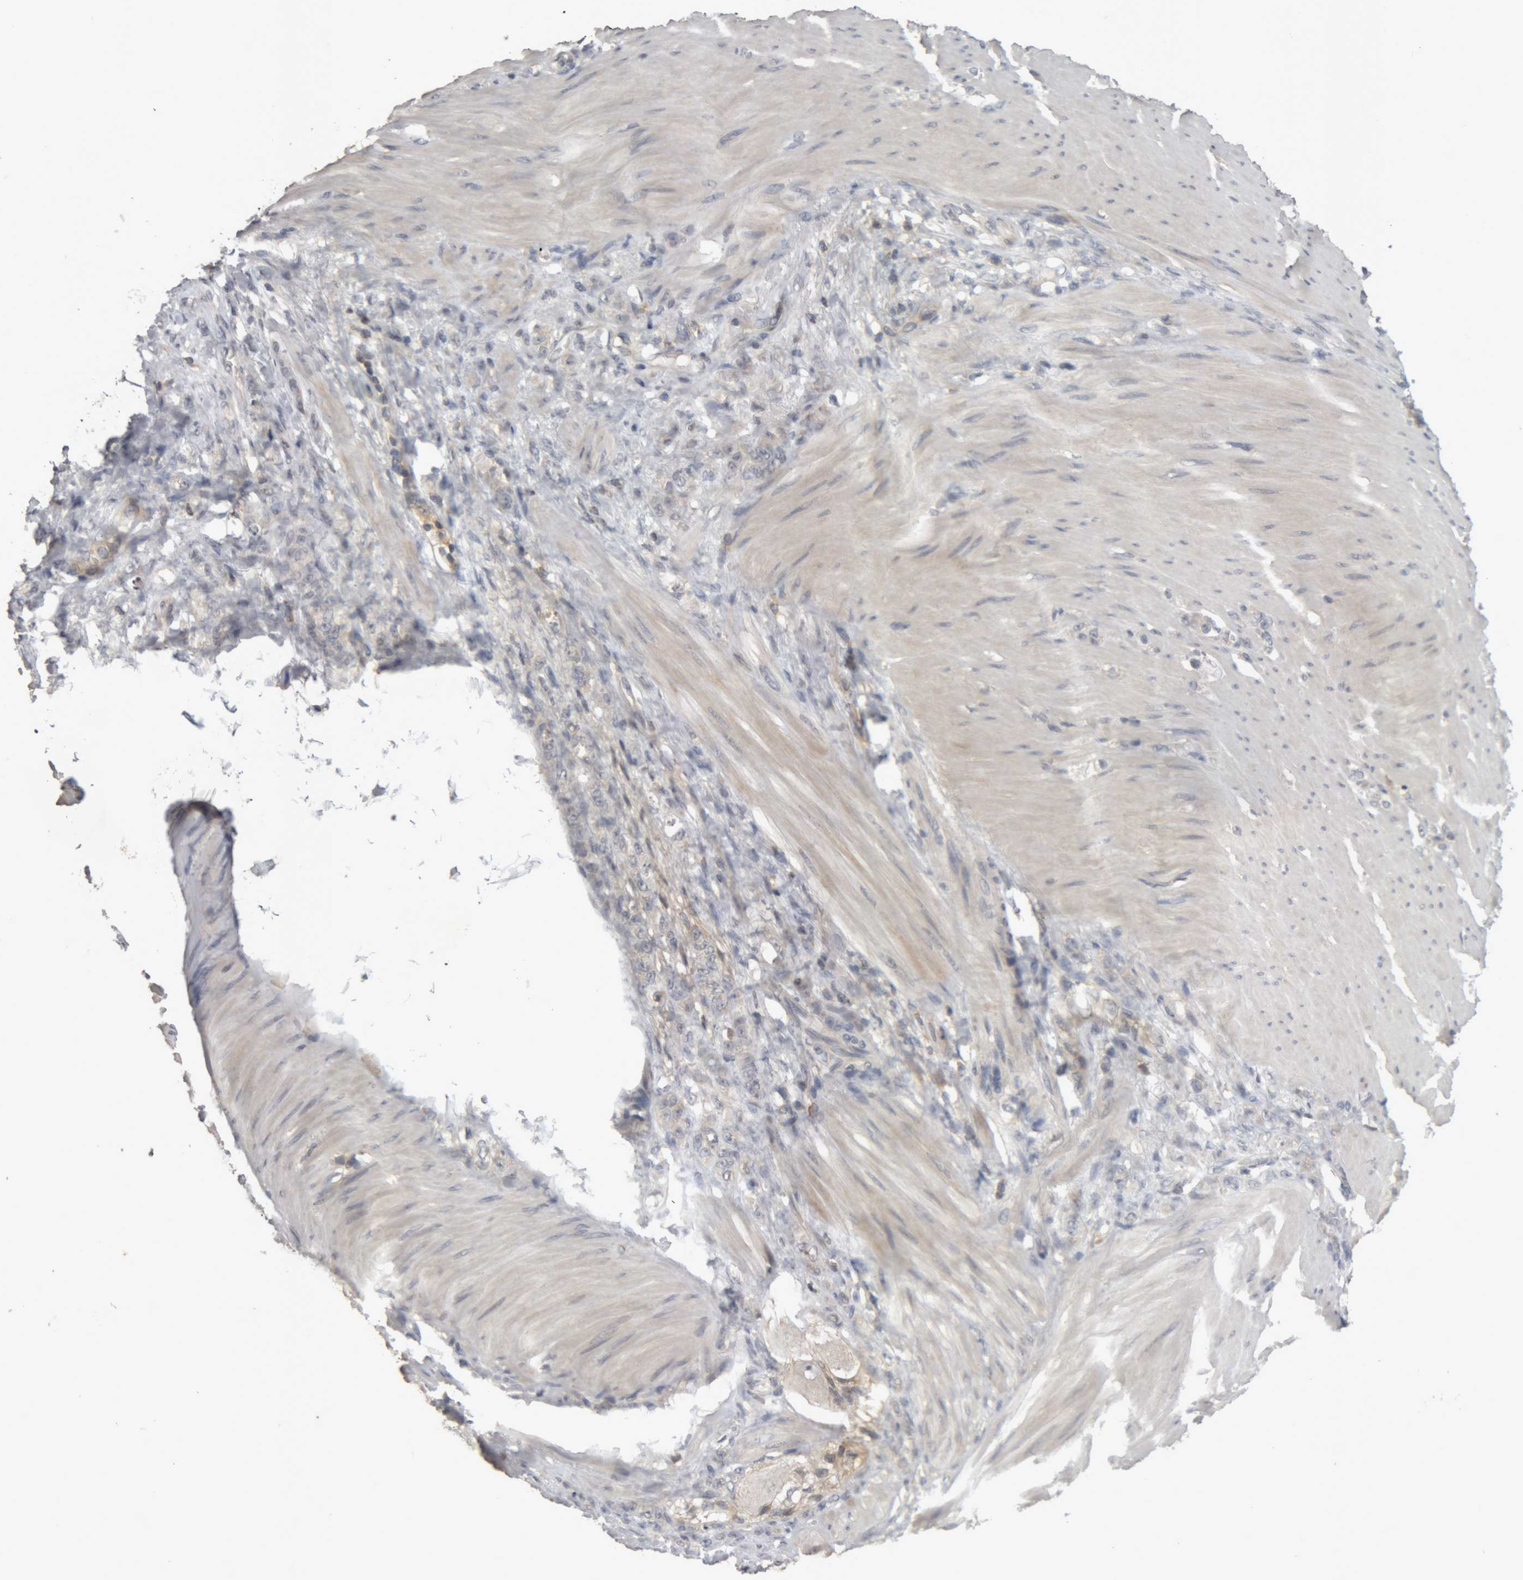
{"staining": {"intensity": "negative", "quantity": "none", "location": "none"}, "tissue": "stomach cancer", "cell_type": "Tumor cells", "image_type": "cancer", "snomed": [{"axis": "morphology", "description": "Normal tissue, NOS"}, {"axis": "morphology", "description": "Adenocarcinoma, NOS"}, {"axis": "topography", "description": "Stomach"}], "caption": "IHC micrograph of neoplastic tissue: human stomach adenocarcinoma stained with DAB reveals no significant protein positivity in tumor cells.", "gene": "NFATC2", "patient": {"sex": "male", "age": 82}}